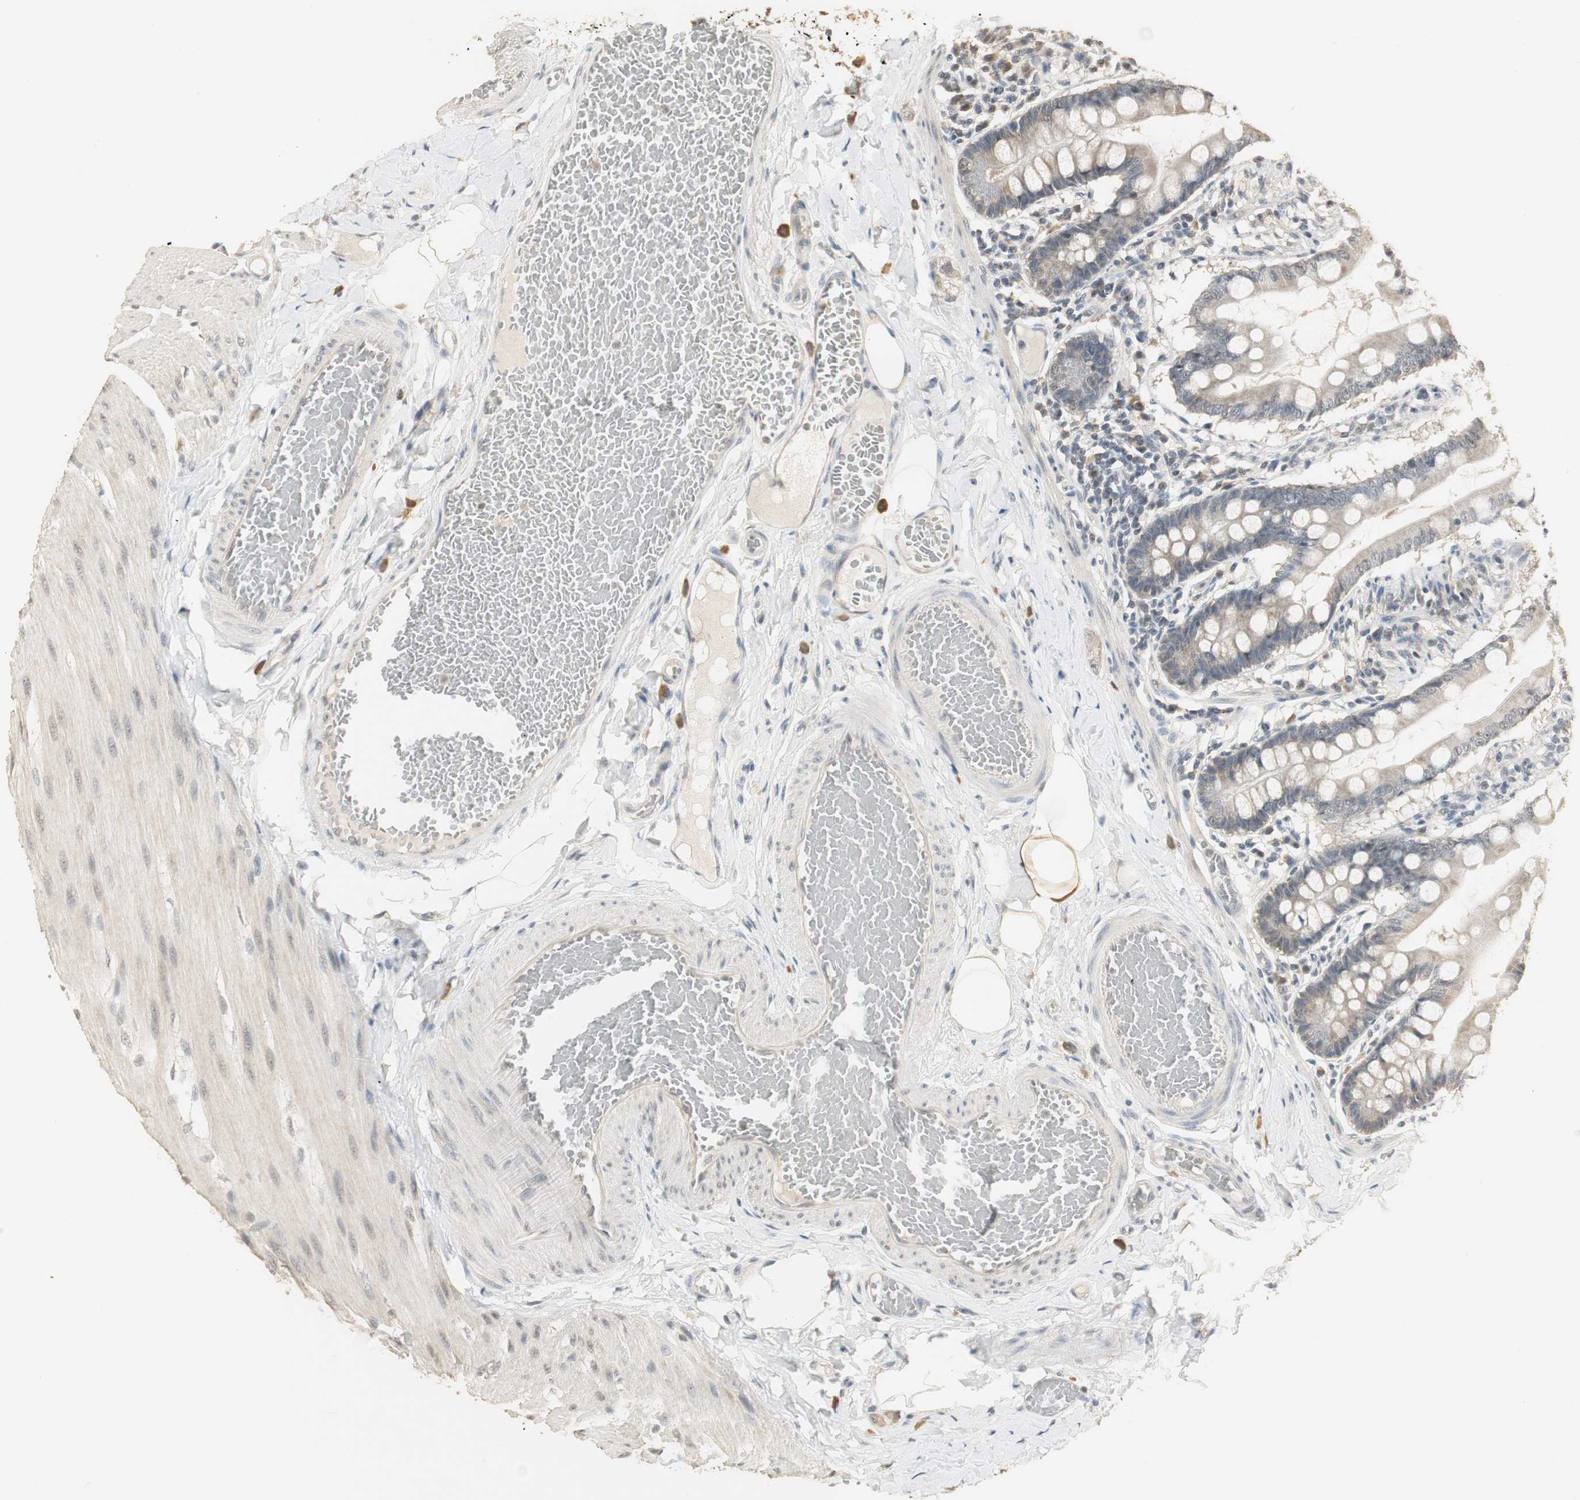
{"staining": {"intensity": "moderate", "quantity": "25%-75%", "location": "cytoplasmic/membranous,nuclear"}, "tissue": "small intestine", "cell_type": "Glandular cells", "image_type": "normal", "snomed": [{"axis": "morphology", "description": "Normal tissue, NOS"}, {"axis": "topography", "description": "Small intestine"}], "caption": "IHC of normal human small intestine shows medium levels of moderate cytoplasmic/membranous,nuclear positivity in approximately 25%-75% of glandular cells. The protein is stained brown, and the nuclei are stained in blue (DAB (3,3'-diaminobenzidine) IHC with brightfield microscopy, high magnification).", "gene": "ELOA", "patient": {"sex": "male", "age": 41}}